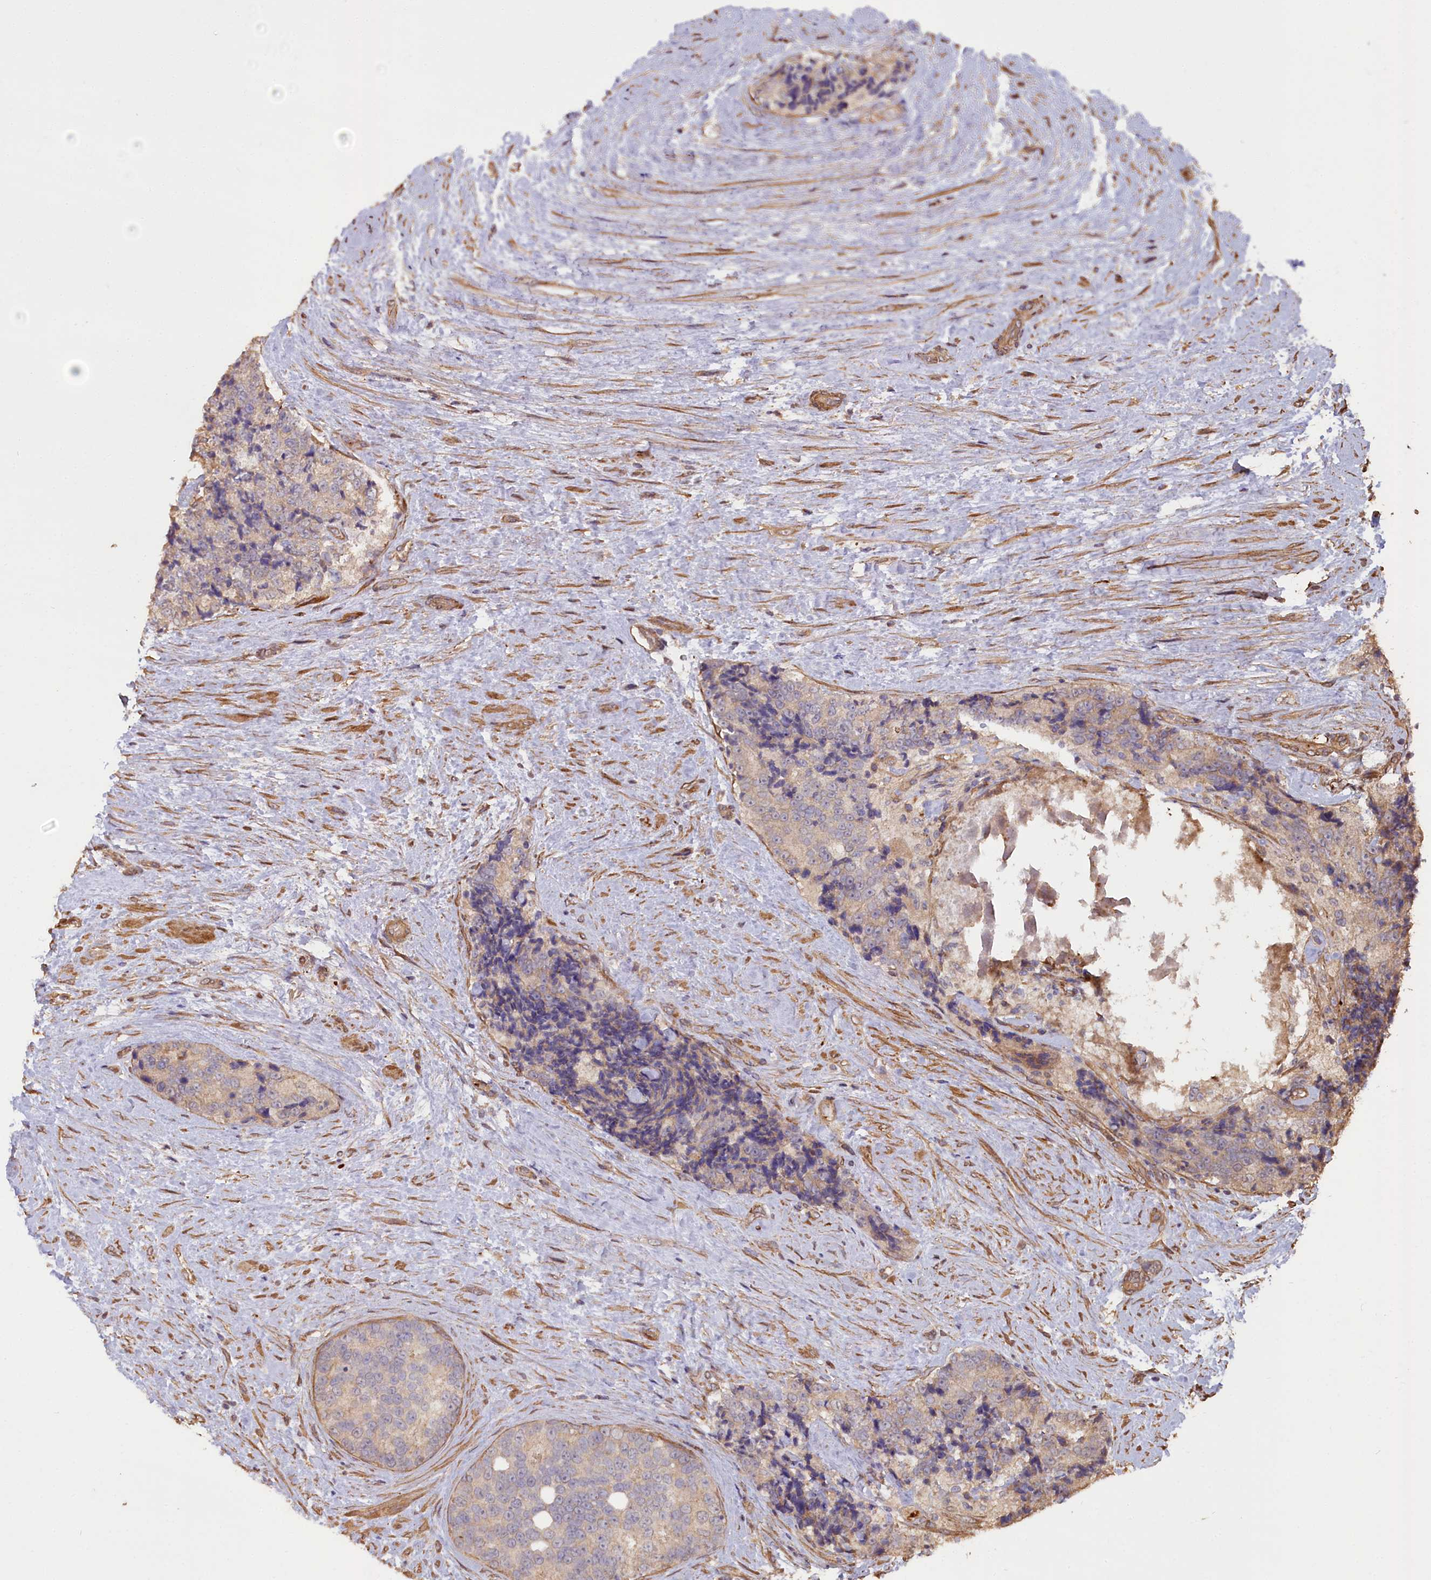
{"staining": {"intensity": "negative", "quantity": "none", "location": "none"}, "tissue": "prostate cancer", "cell_type": "Tumor cells", "image_type": "cancer", "snomed": [{"axis": "morphology", "description": "Adenocarcinoma, High grade"}, {"axis": "topography", "description": "Prostate"}], "caption": "This is an immunohistochemistry histopathology image of human prostate cancer (high-grade adenocarcinoma). There is no expression in tumor cells.", "gene": "ATP6V0A2", "patient": {"sex": "male", "age": 70}}